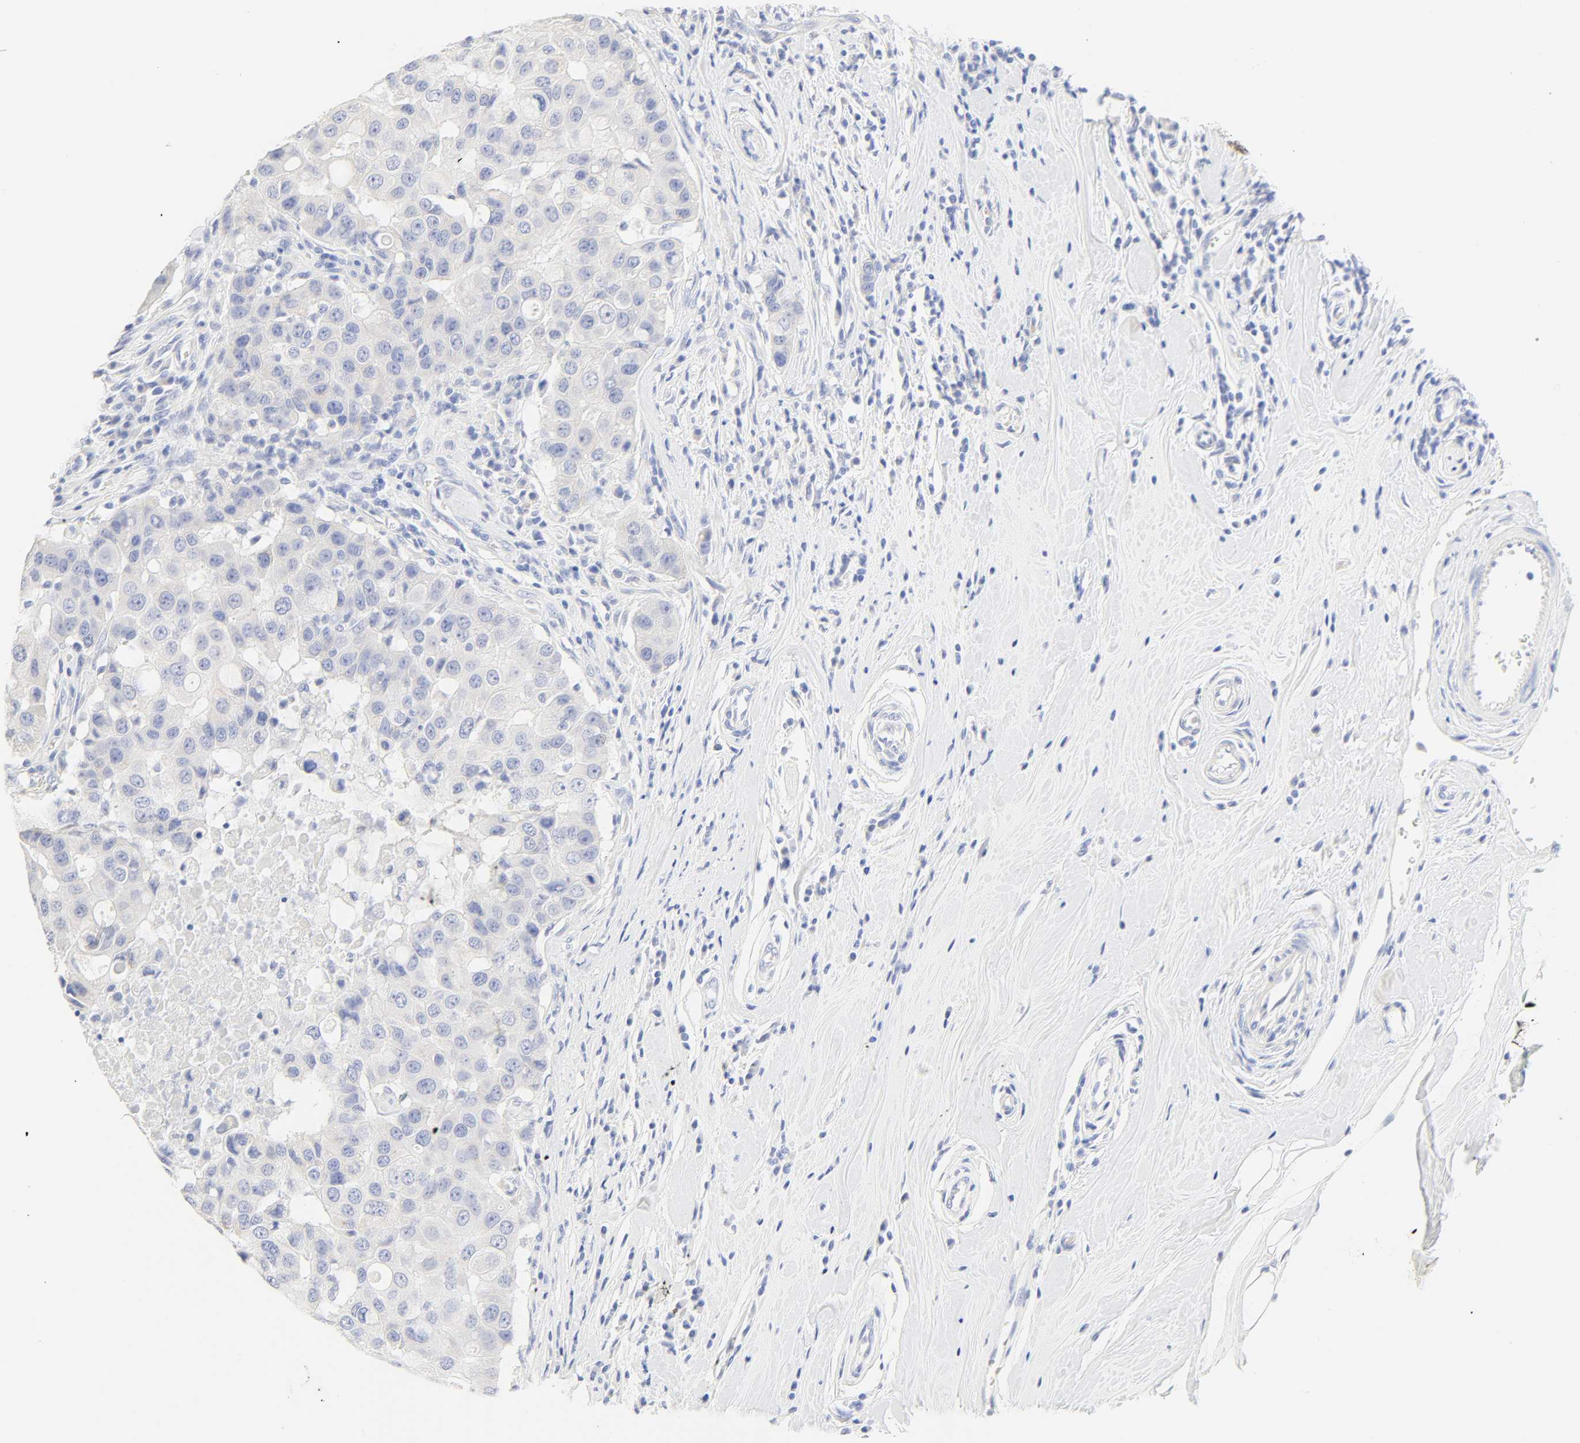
{"staining": {"intensity": "weak", "quantity": "<25%", "location": "cytoplasmic/membranous"}, "tissue": "breast cancer", "cell_type": "Tumor cells", "image_type": "cancer", "snomed": [{"axis": "morphology", "description": "Duct carcinoma"}, {"axis": "topography", "description": "Breast"}], "caption": "High power microscopy histopathology image of an IHC photomicrograph of breast cancer, revealing no significant positivity in tumor cells.", "gene": "SLCO1B3", "patient": {"sex": "female", "age": 27}}